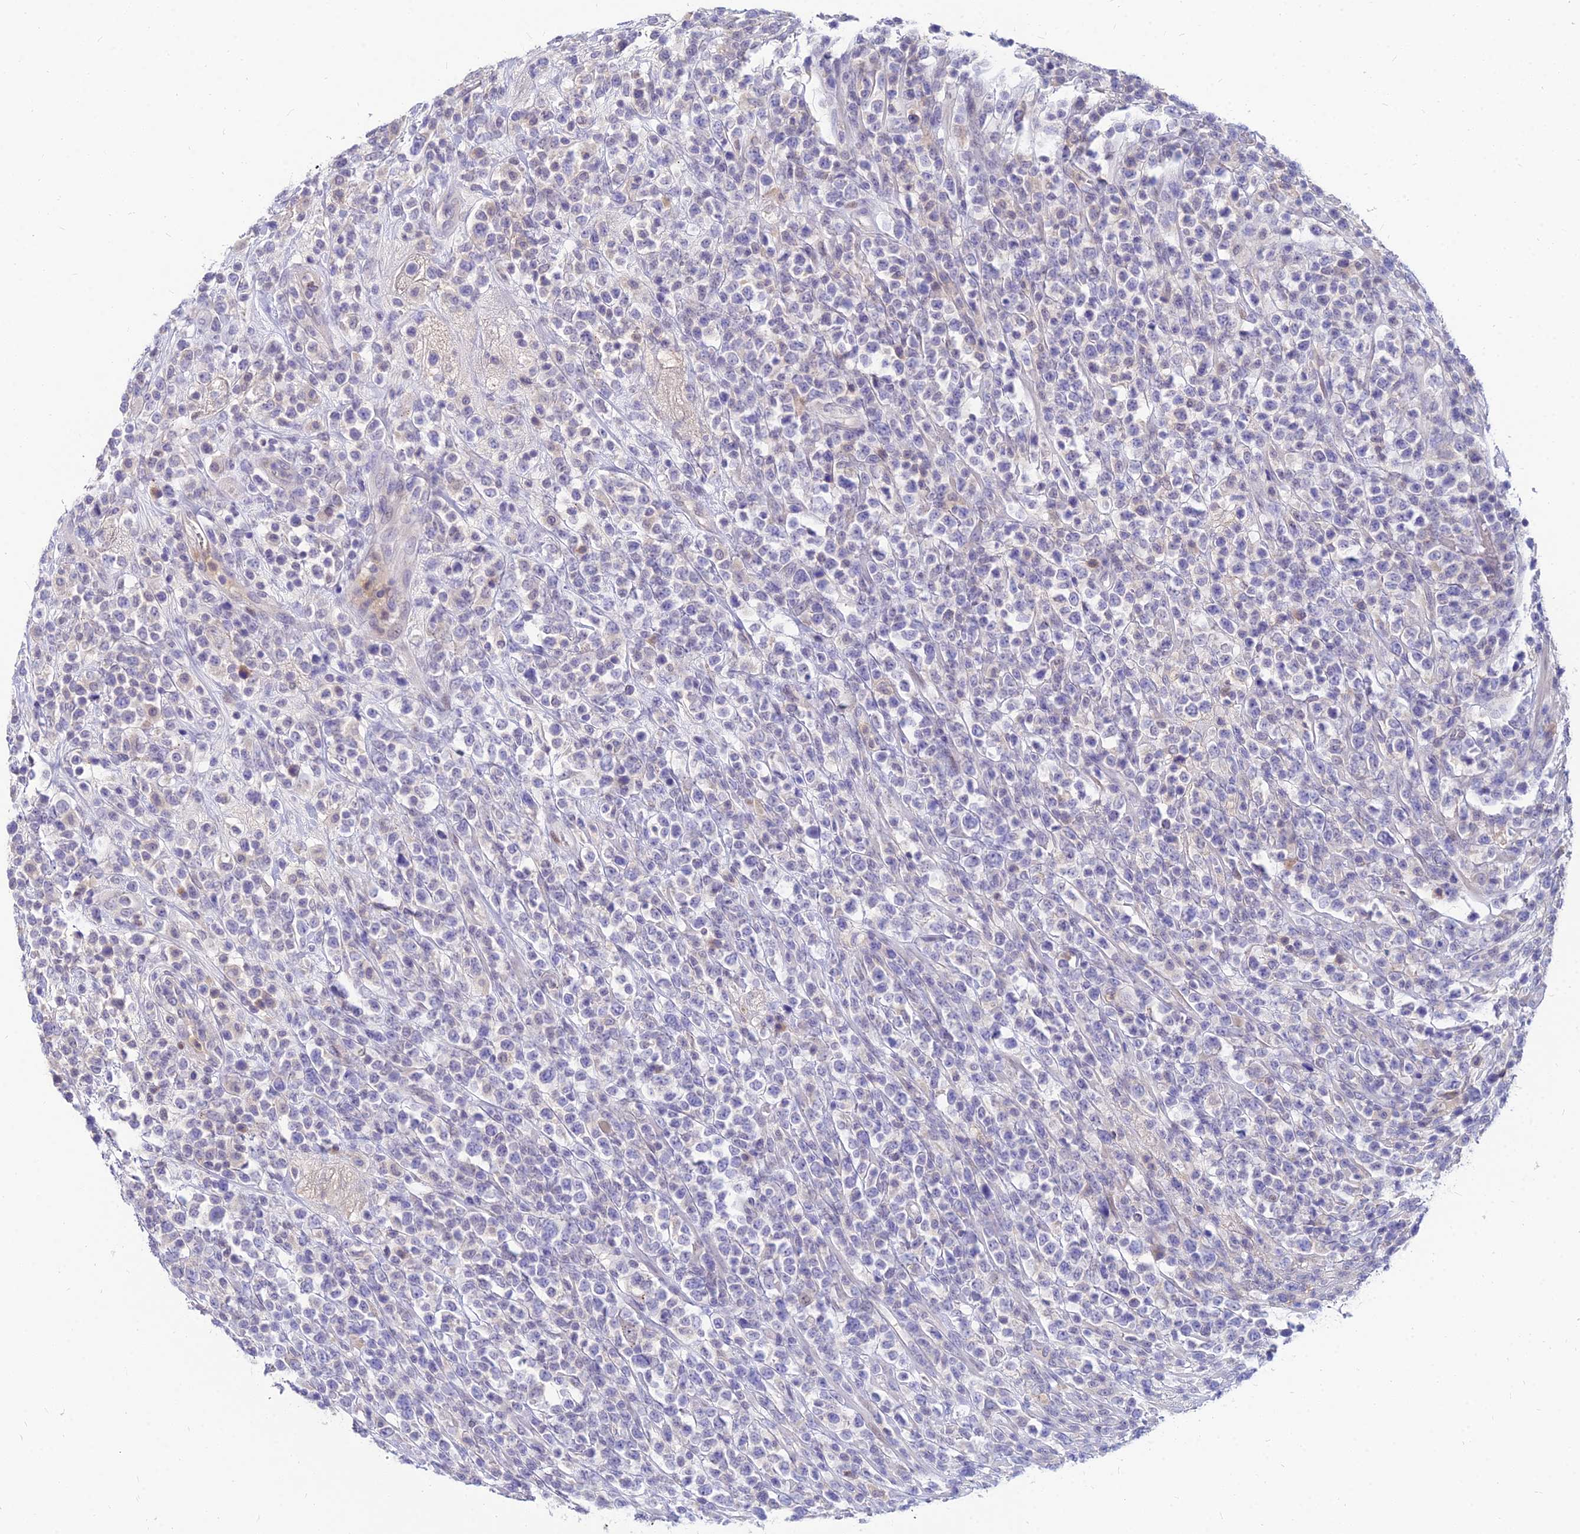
{"staining": {"intensity": "negative", "quantity": "none", "location": "none"}, "tissue": "lymphoma", "cell_type": "Tumor cells", "image_type": "cancer", "snomed": [{"axis": "morphology", "description": "Malignant lymphoma, non-Hodgkin's type, High grade"}, {"axis": "topography", "description": "Colon"}], "caption": "Malignant lymphoma, non-Hodgkin's type (high-grade) was stained to show a protein in brown. There is no significant expression in tumor cells.", "gene": "GOLGA6D", "patient": {"sex": "female", "age": 53}}